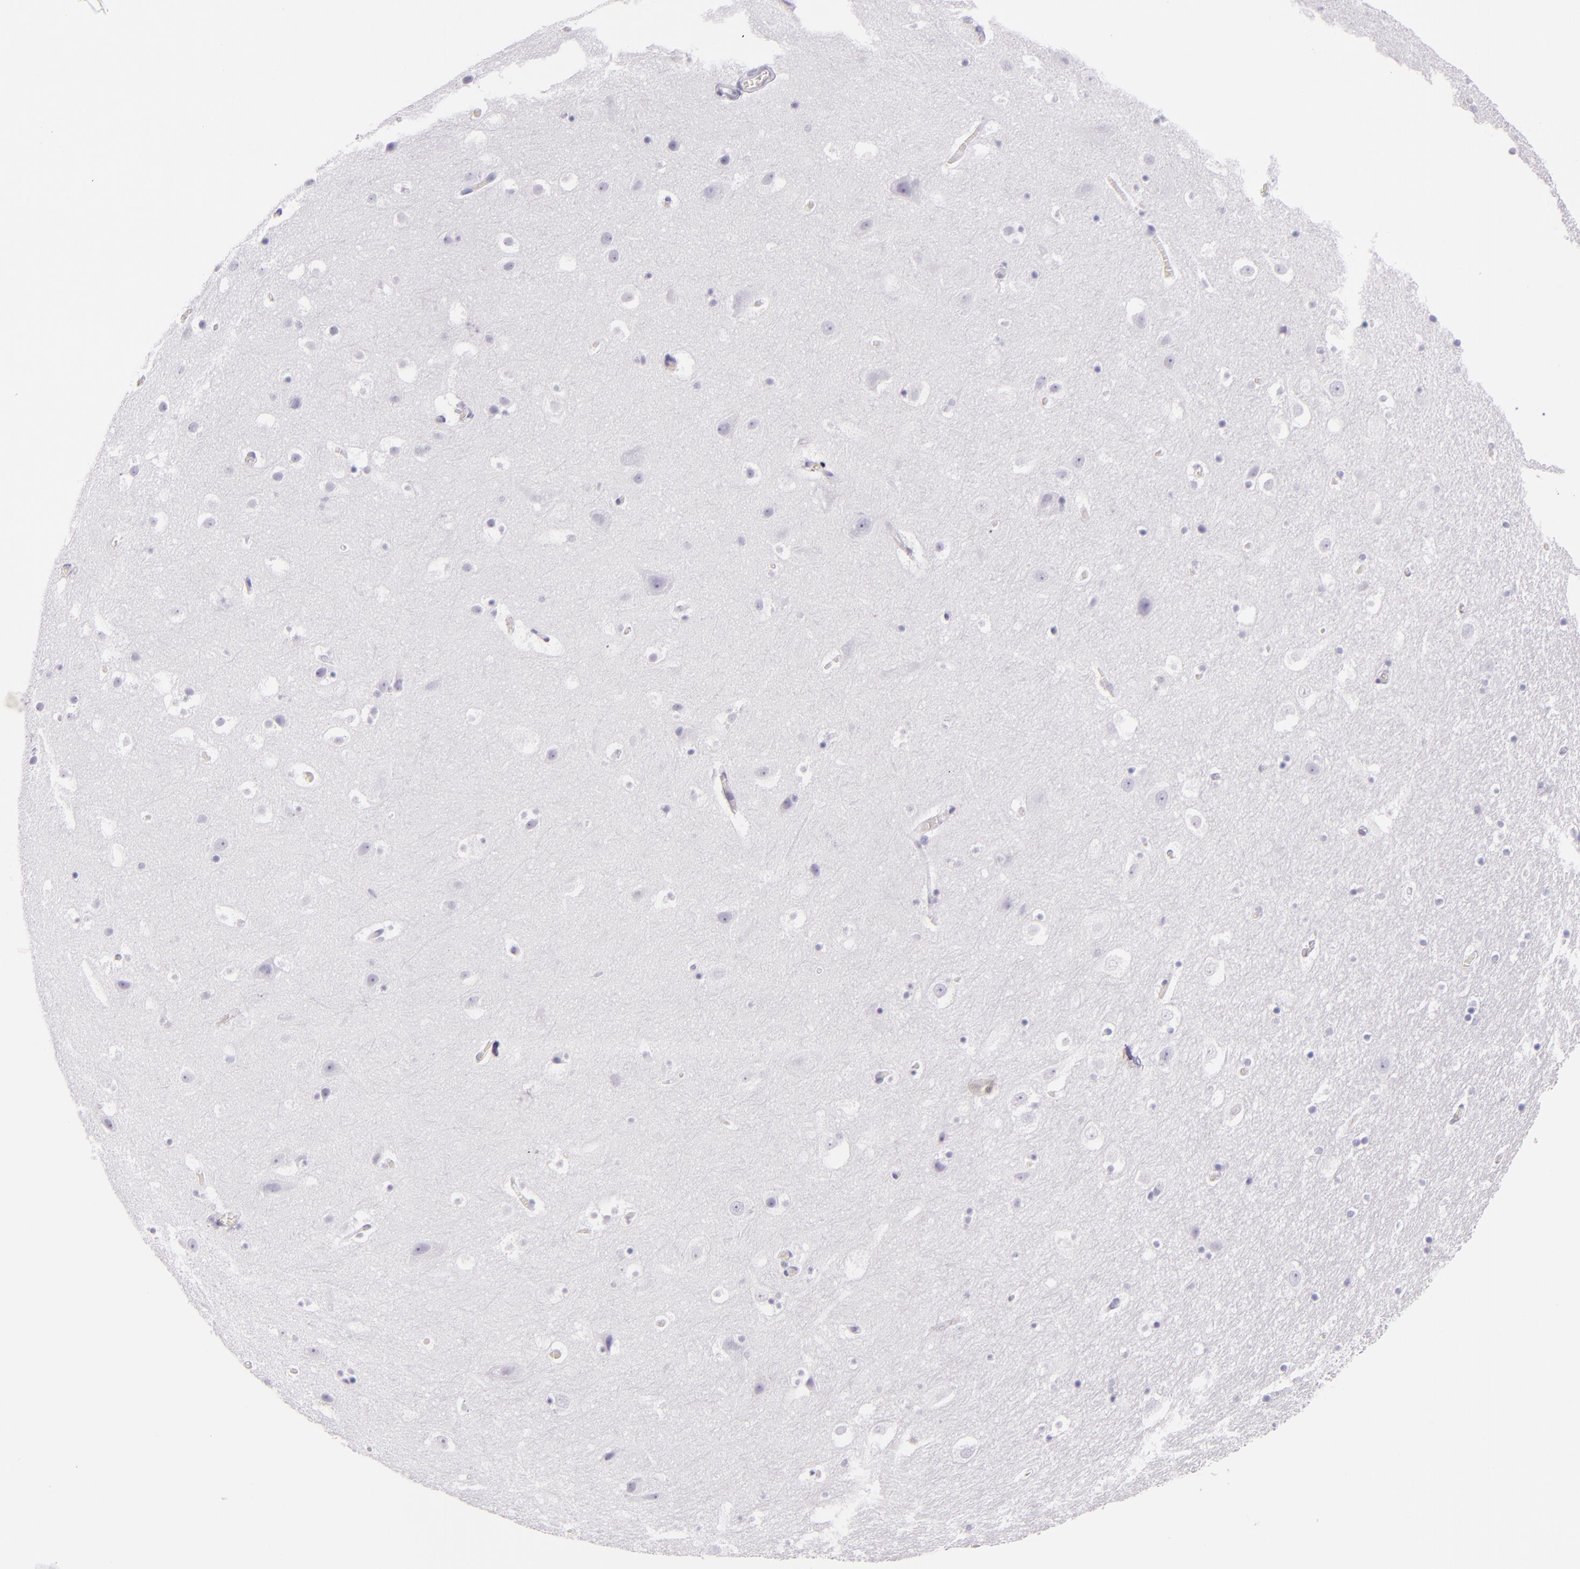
{"staining": {"intensity": "negative", "quantity": "none", "location": "none"}, "tissue": "hippocampus", "cell_type": "Glial cells", "image_type": "normal", "snomed": [{"axis": "morphology", "description": "Normal tissue, NOS"}, {"axis": "topography", "description": "Hippocampus"}], "caption": "Immunohistochemical staining of unremarkable hippocampus demonstrates no significant staining in glial cells. The staining is performed using DAB brown chromogen with nuclei counter-stained in using hematoxylin.", "gene": "CEACAM1", "patient": {"sex": "male", "age": 45}}